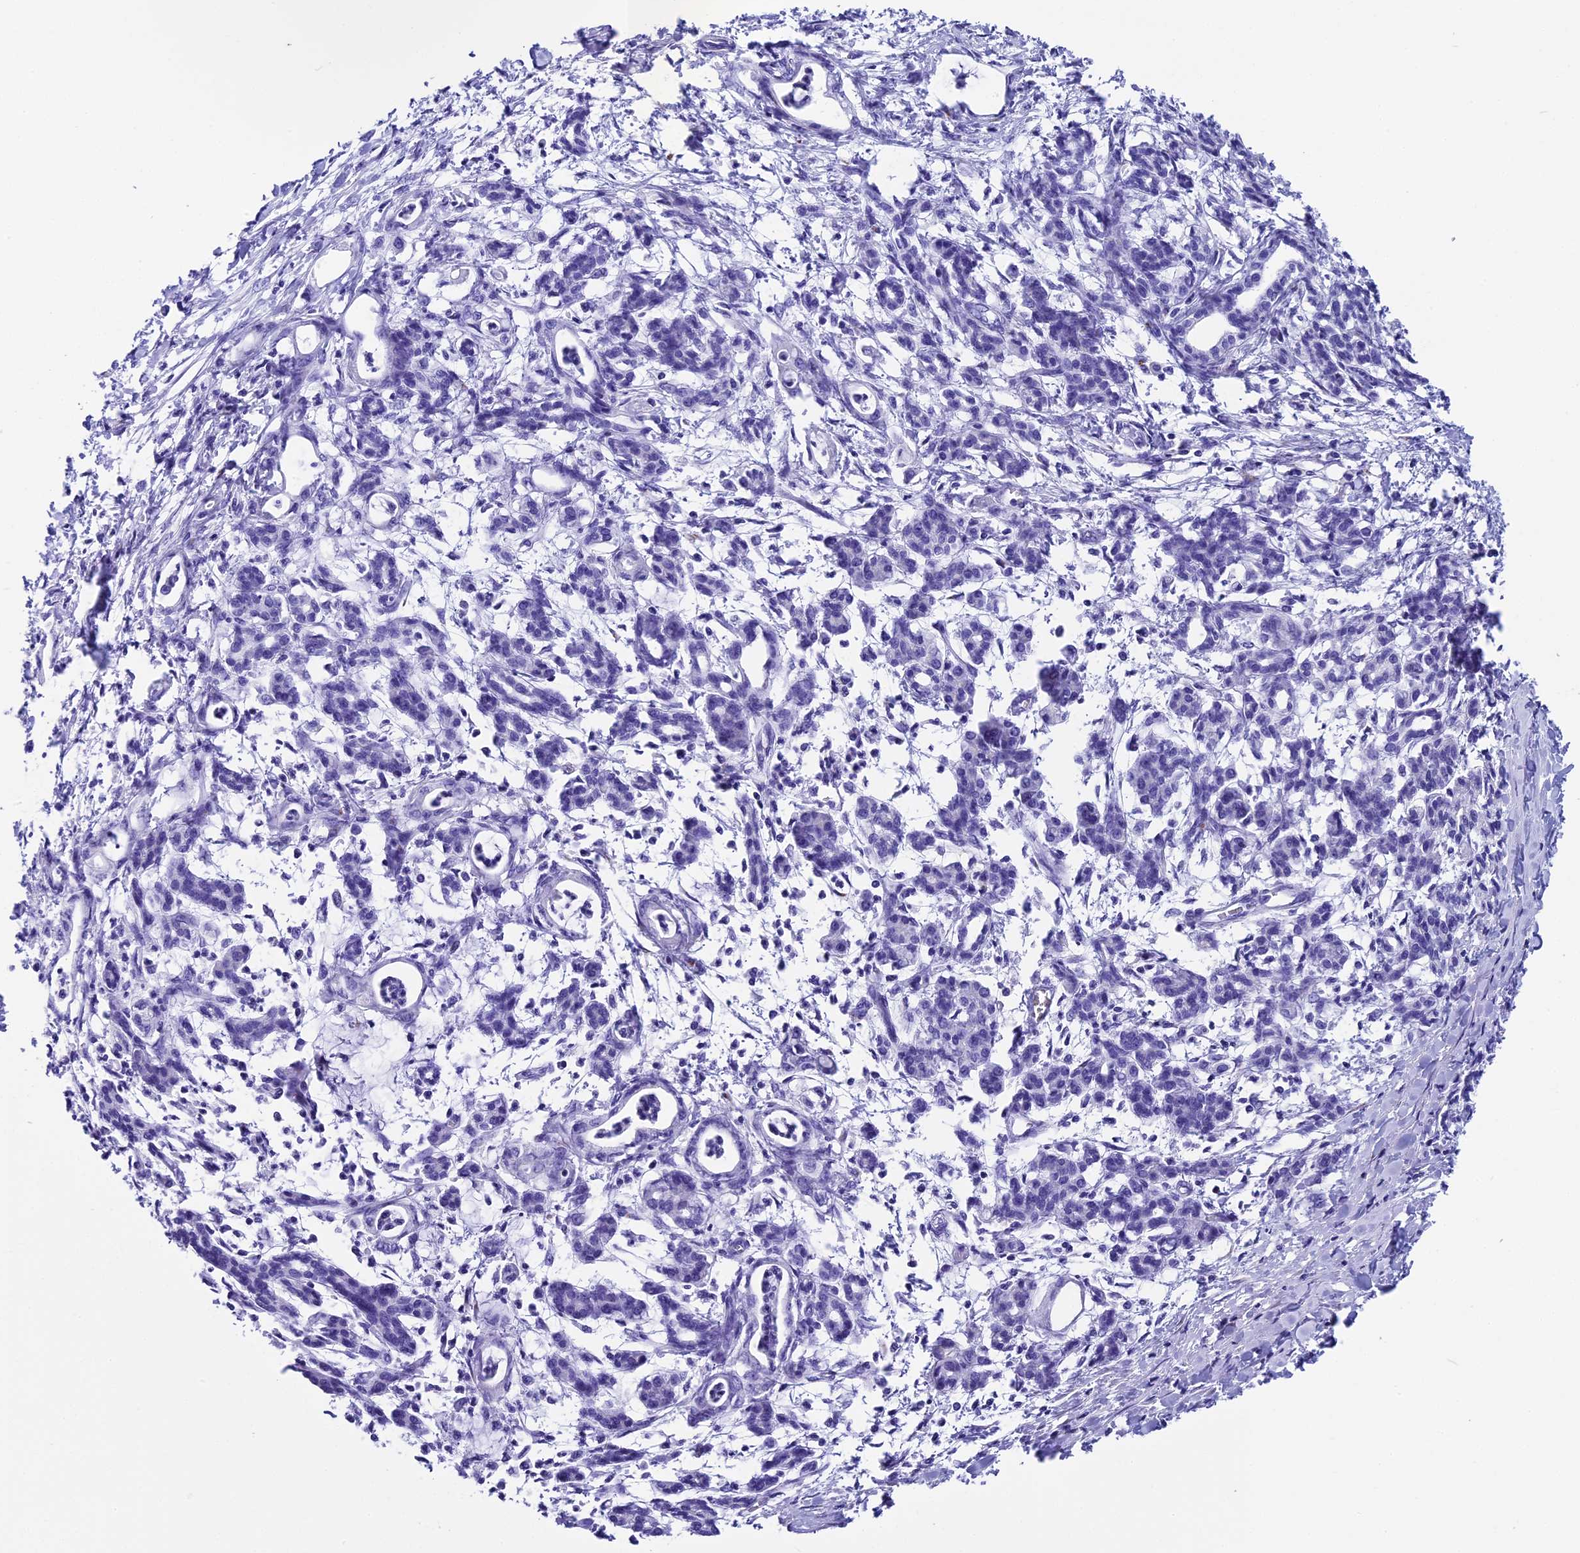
{"staining": {"intensity": "negative", "quantity": "none", "location": "none"}, "tissue": "pancreatic cancer", "cell_type": "Tumor cells", "image_type": "cancer", "snomed": [{"axis": "morphology", "description": "Adenocarcinoma, NOS"}, {"axis": "topography", "description": "Pancreas"}], "caption": "This is an immunohistochemistry micrograph of human pancreatic cancer (adenocarcinoma). There is no expression in tumor cells.", "gene": "AP3B2", "patient": {"sex": "female", "age": 55}}